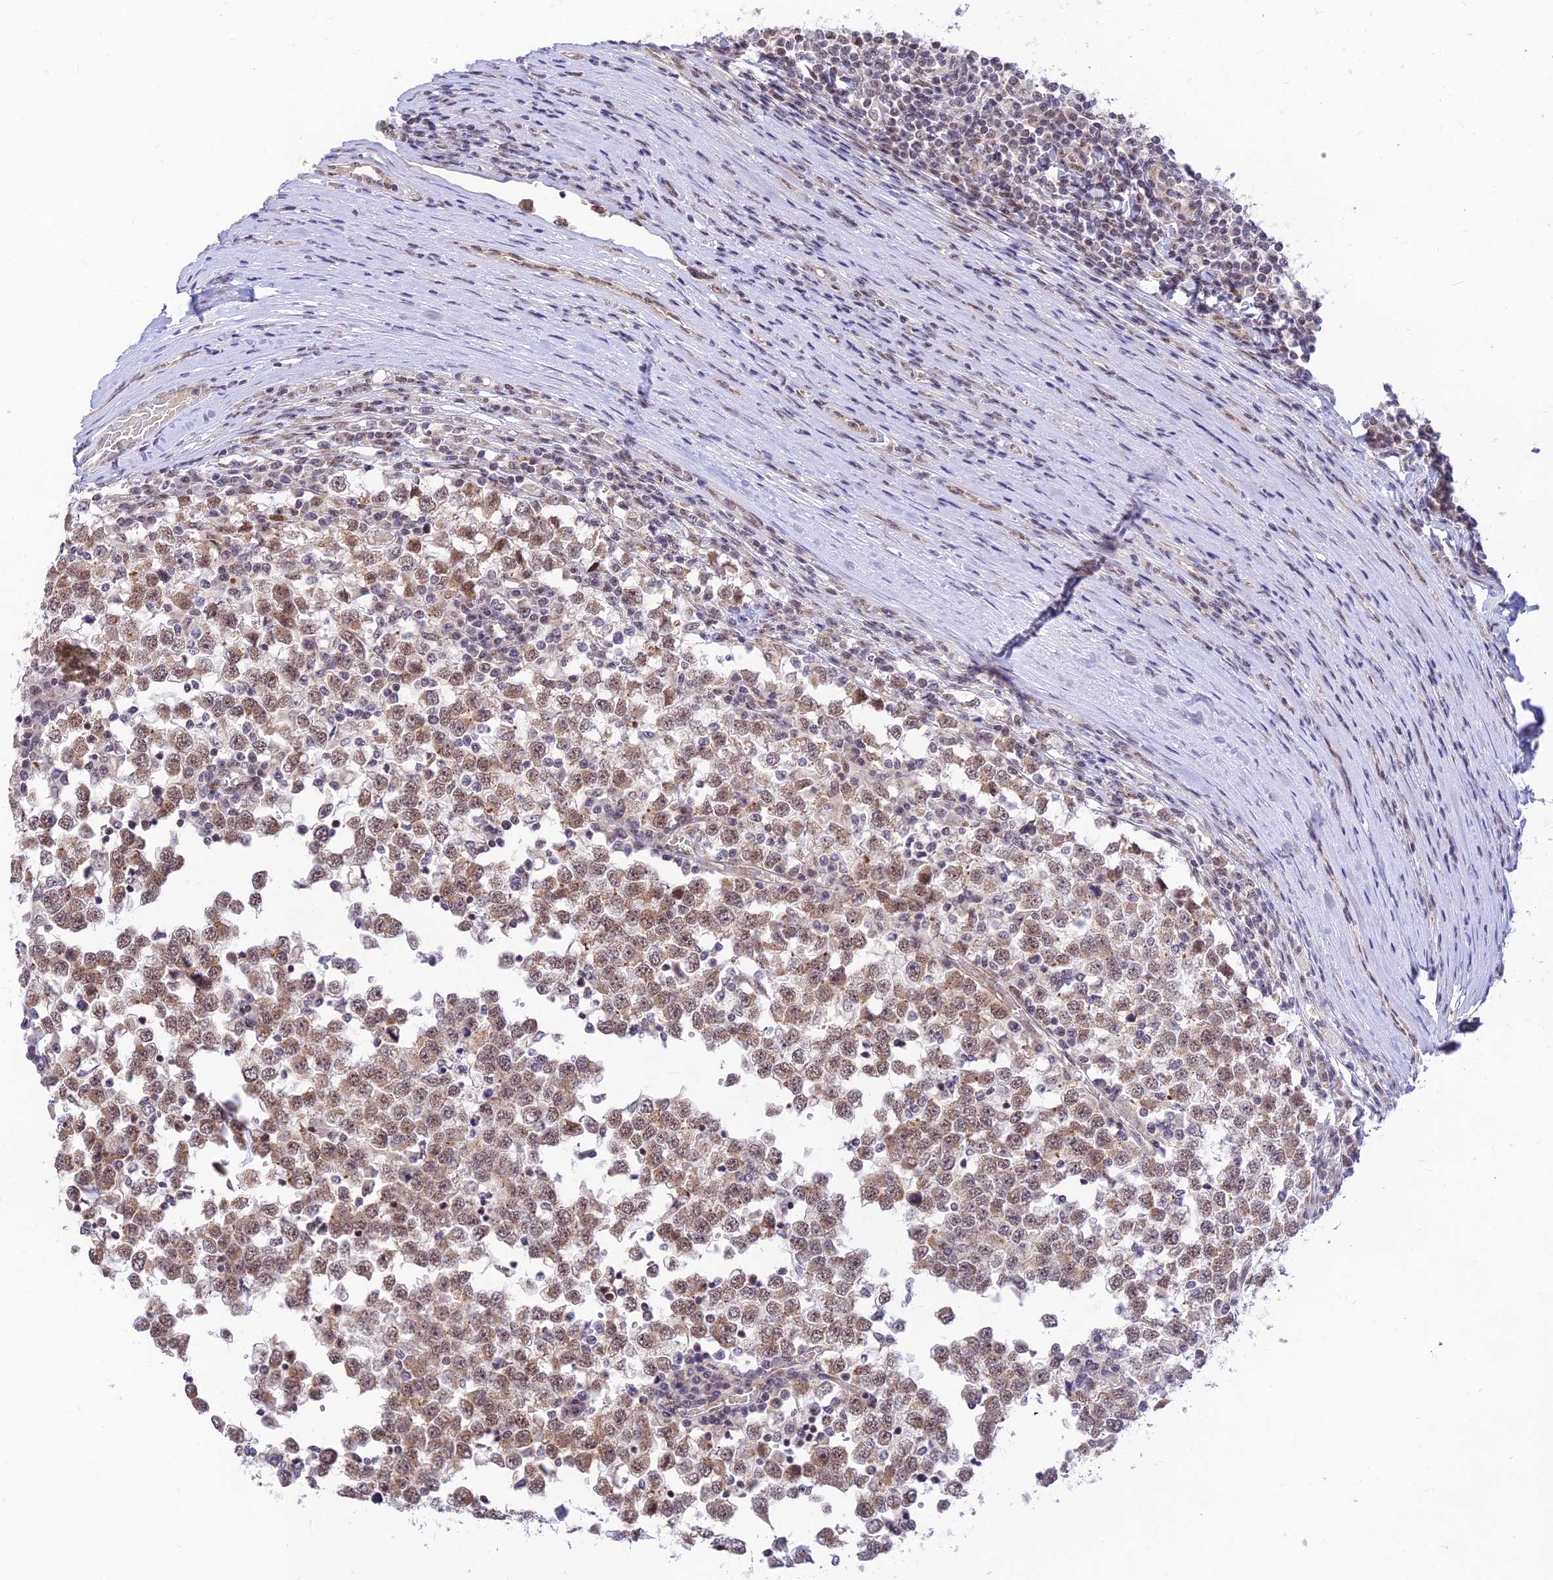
{"staining": {"intensity": "weak", "quantity": "25%-75%", "location": "cytoplasmic/membranous,nuclear"}, "tissue": "testis cancer", "cell_type": "Tumor cells", "image_type": "cancer", "snomed": [{"axis": "morphology", "description": "Seminoma, NOS"}, {"axis": "topography", "description": "Testis"}], "caption": "An immunohistochemistry (IHC) histopathology image of tumor tissue is shown. Protein staining in brown highlights weak cytoplasmic/membranous and nuclear positivity in seminoma (testis) within tumor cells.", "gene": "MICOS13", "patient": {"sex": "male", "age": 65}}